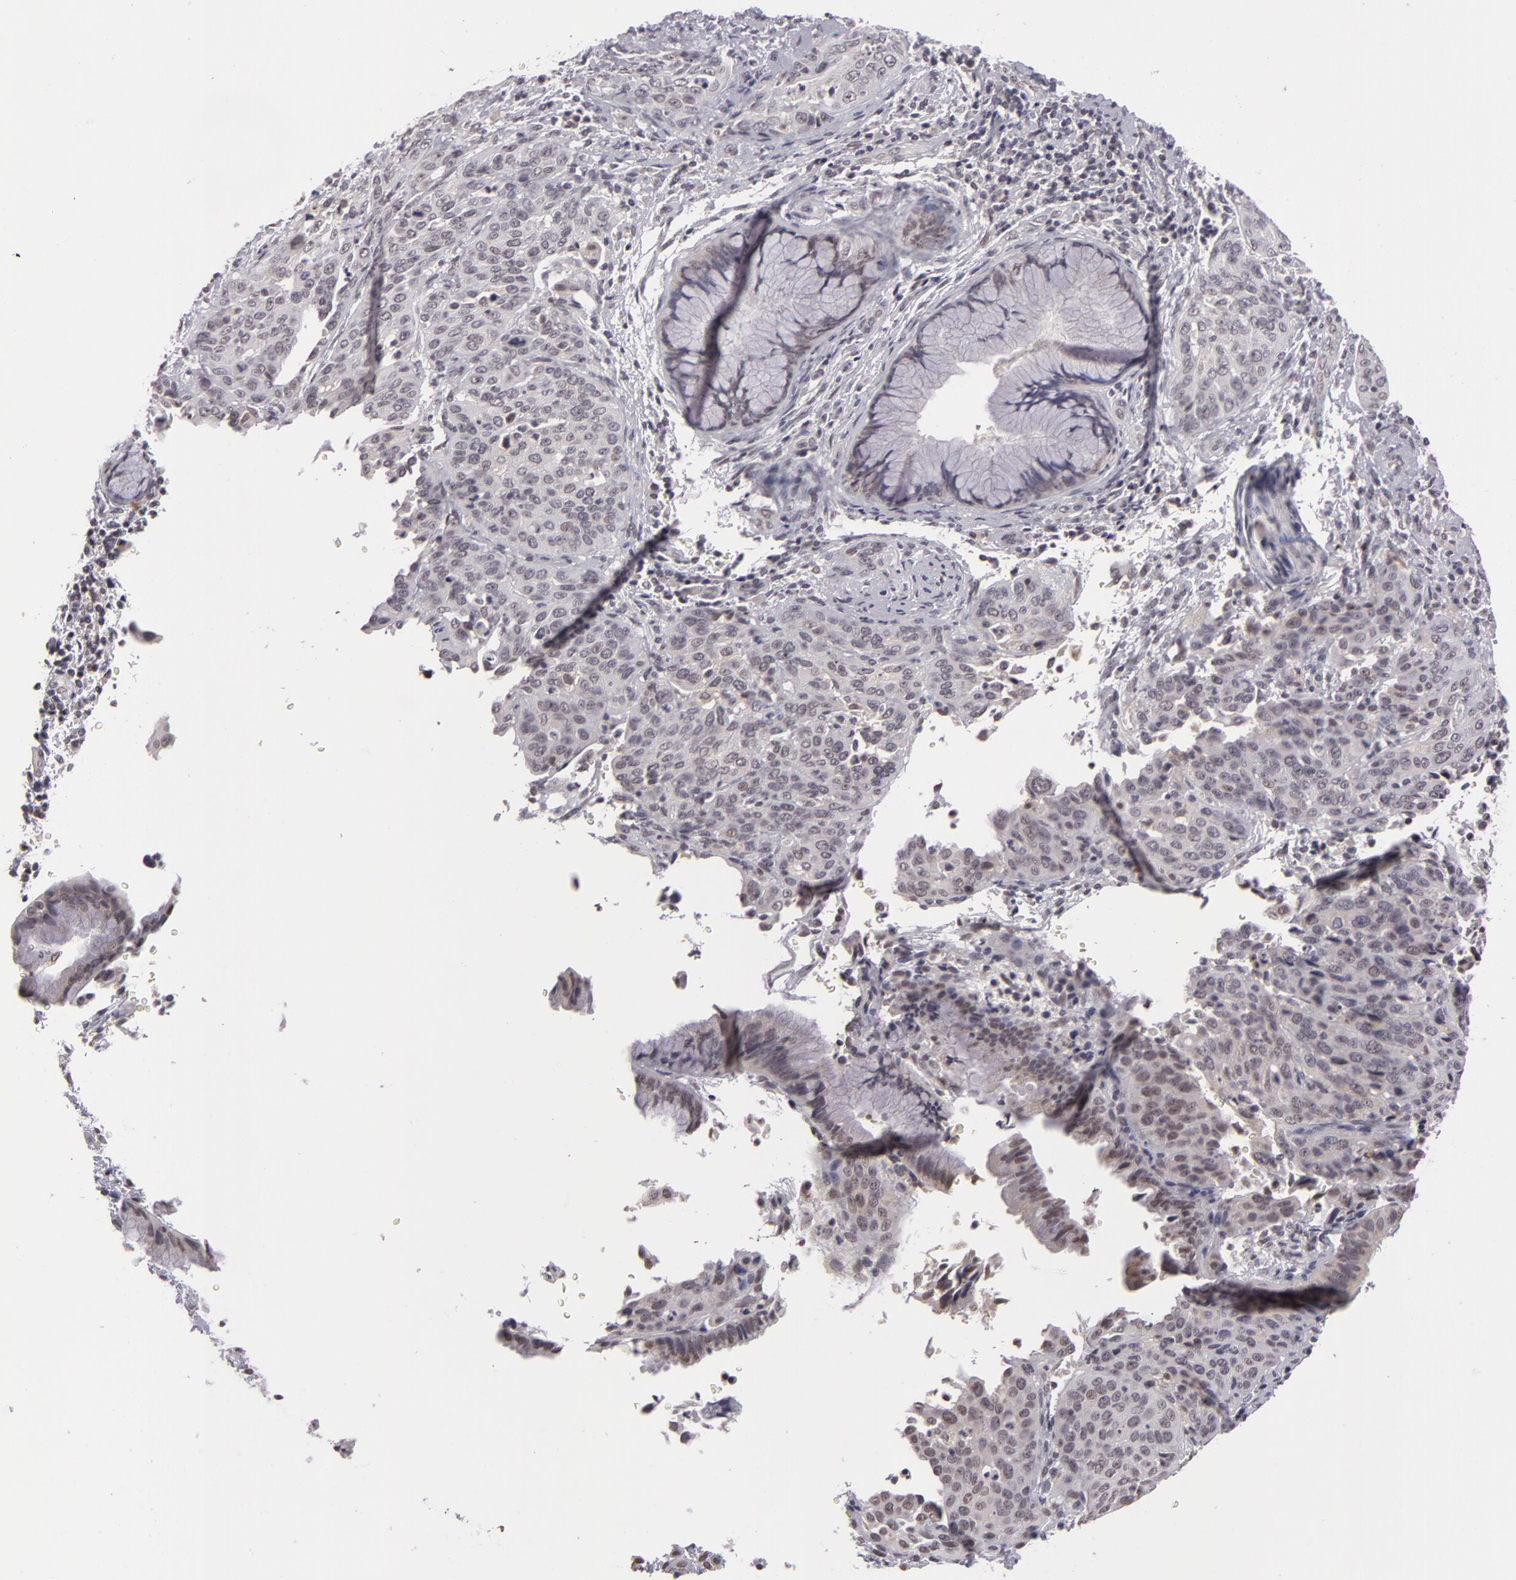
{"staining": {"intensity": "negative", "quantity": "none", "location": "none"}, "tissue": "cervical cancer", "cell_type": "Tumor cells", "image_type": "cancer", "snomed": [{"axis": "morphology", "description": "Squamous cell carcinoma, NOS"}, {"axis": "topography", "description": "Cervix"}], "caption": "Histopathology image shows no significant protein positivity in tumor cells of squamous cell carcinoma (cervical). Brightfield microscopy of immunohistochemistry (IHC) stained with DAB (brown) and hematoxylin (blue), captured at high magnification.", "gene": "RRP7A", "patient": {"sex": "female", "age": 41}}